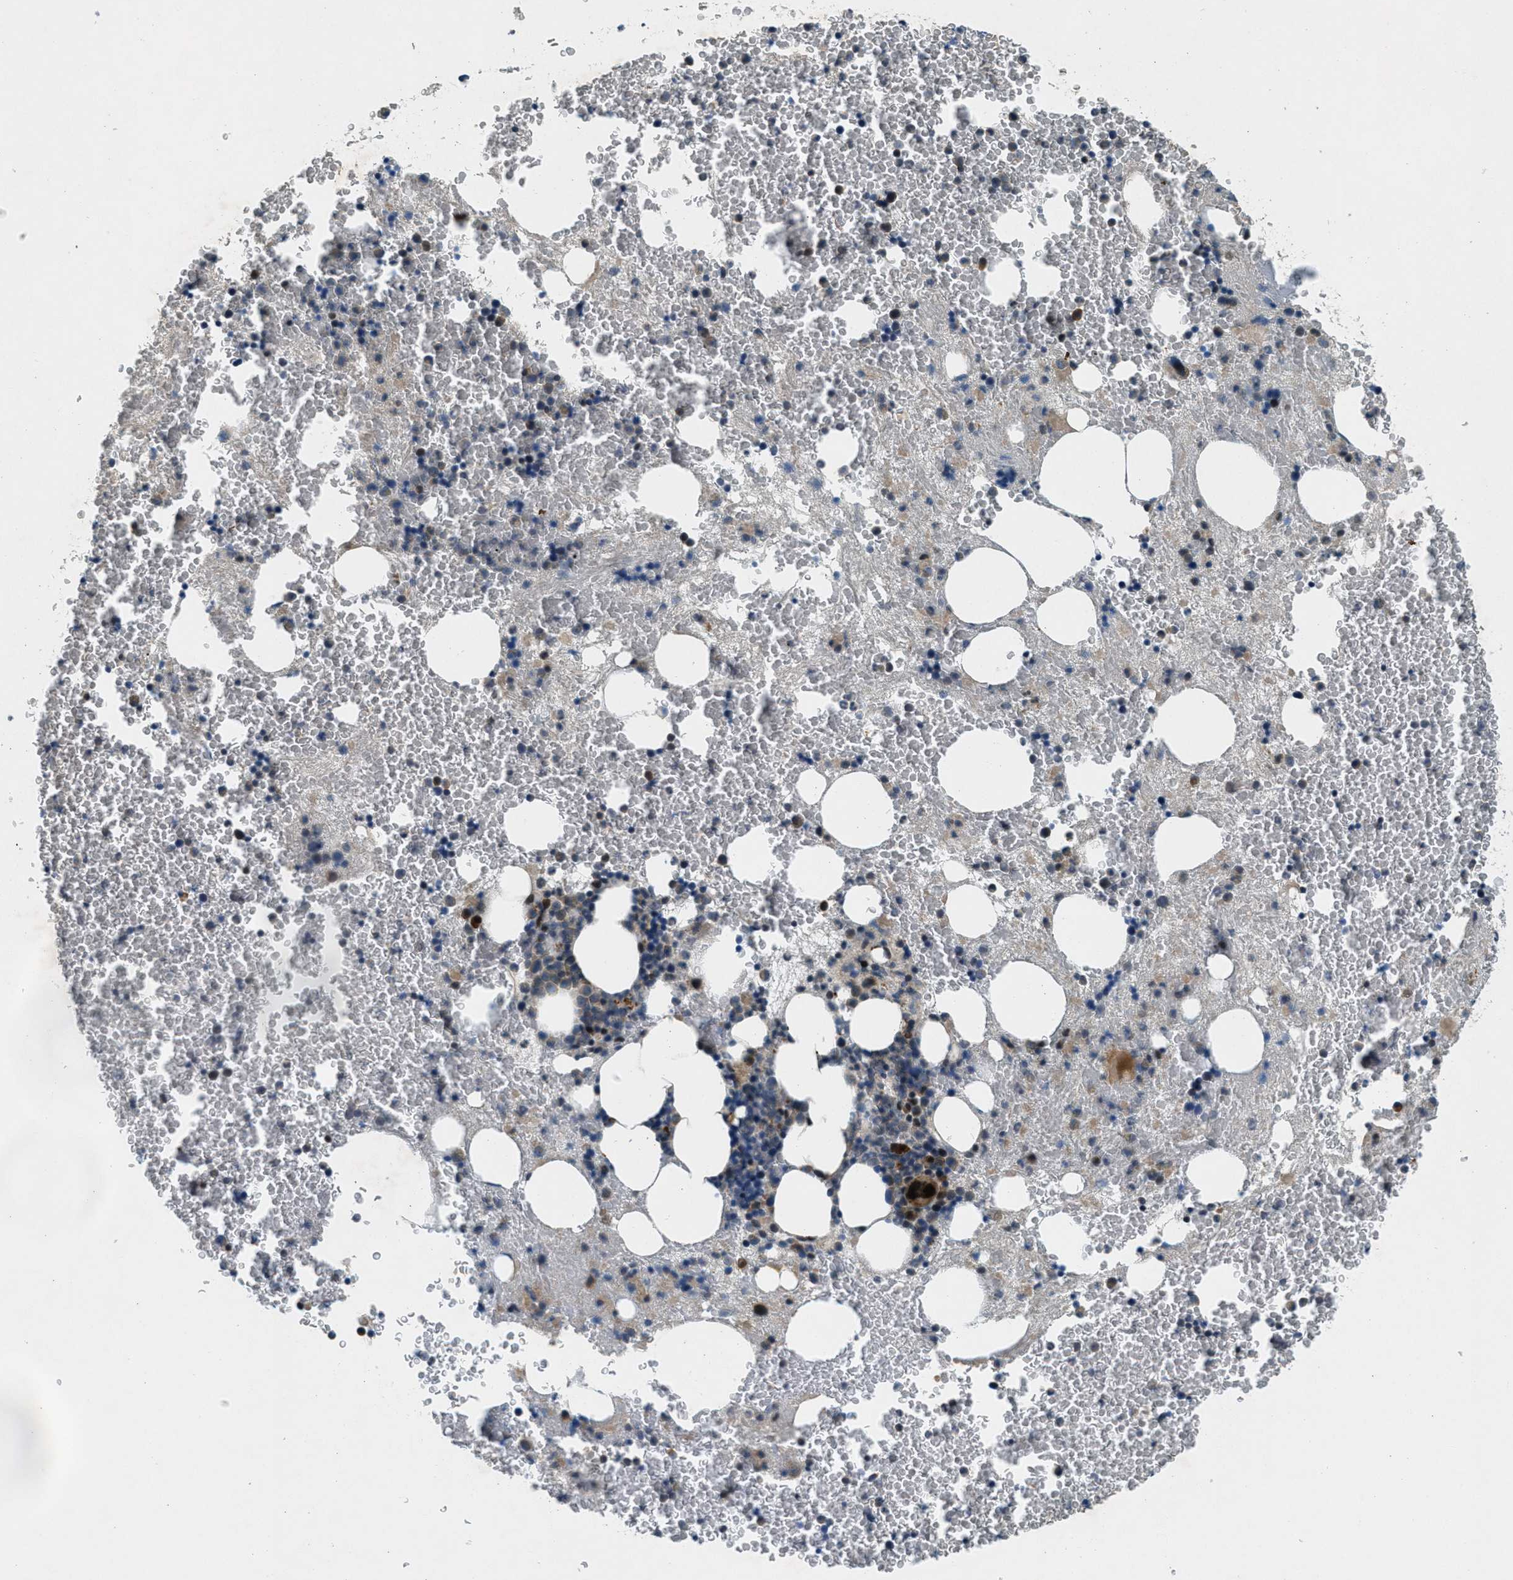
{"staining": {"intensity": "strong", "quantity": "<25%", "location": "nuclear"}, "tissue": "bone marrow", "cell_type": "Hematopoietic cells", "image_type": "normal", "snomed": [{"axis": "morphology", "description": "Normal tissue, NOS"}, {"axis": "morphology", "description": "Inflammation, NOS"}, {"axis": "topography", "description": "Bone marrow"}], "caption": "Strong nuclear expression is identified in approximately <25% of hematopoietic cells in benign bone marrow. Ihc stains the protein in brown and the nuclei are stained blue.", "gene": "CLEC2D", "patient": {"sex": "male", "age": 63}}